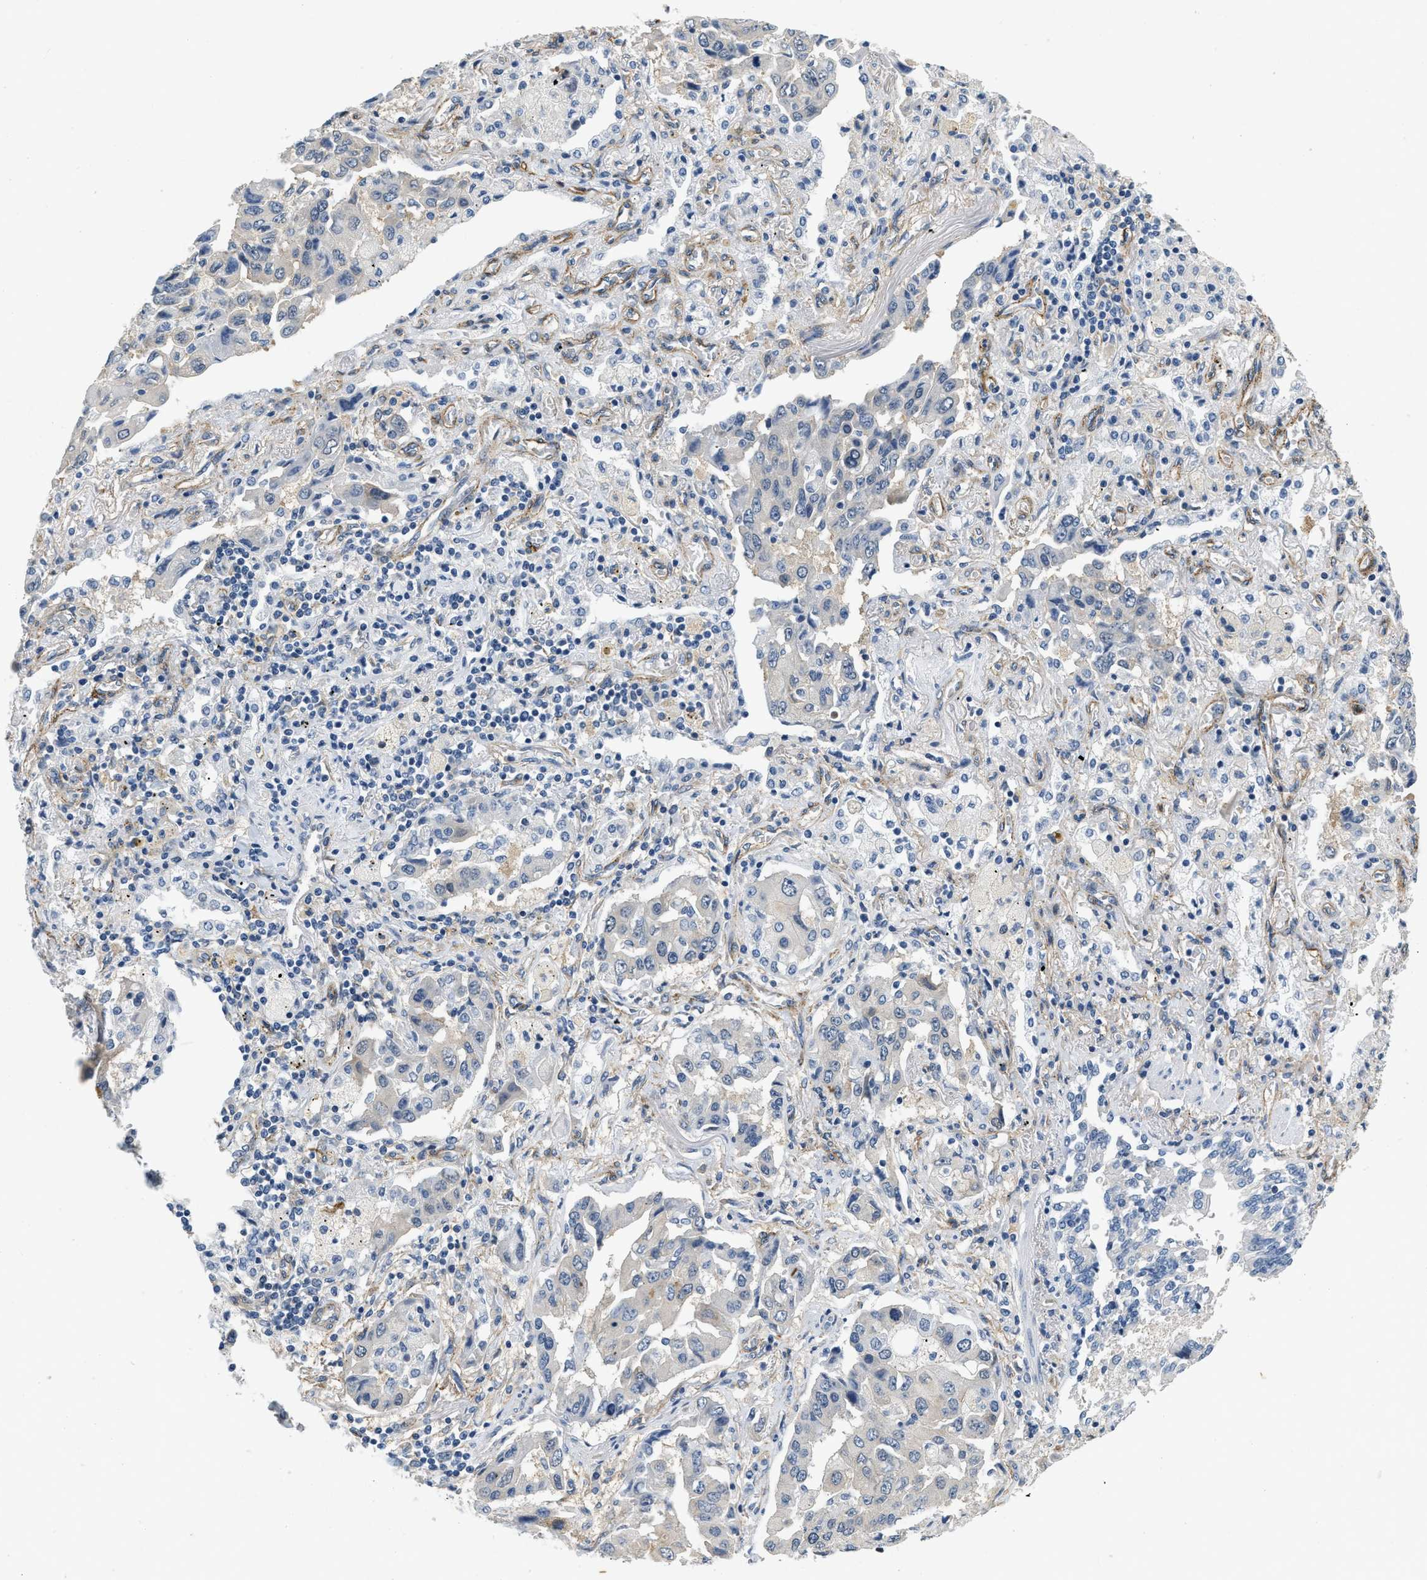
{"staining": {"intensity": "negative", "quantity": "none", "location": "none"}, "tissue": "lung cancer", "cell_type": "Tumor cells", "image_type": "cancer", "snomed": [{"axis": "morphology", "description": "Adenocarcinoma, NOS"}, {"axis": "topography", "description": "Lung"}], "caption": "There is no significant expression in tumor cells of lung cancer (adenocarcinoma).", "gene": "PDGFRA", "patient": {"sex": "female", "age": 65}}